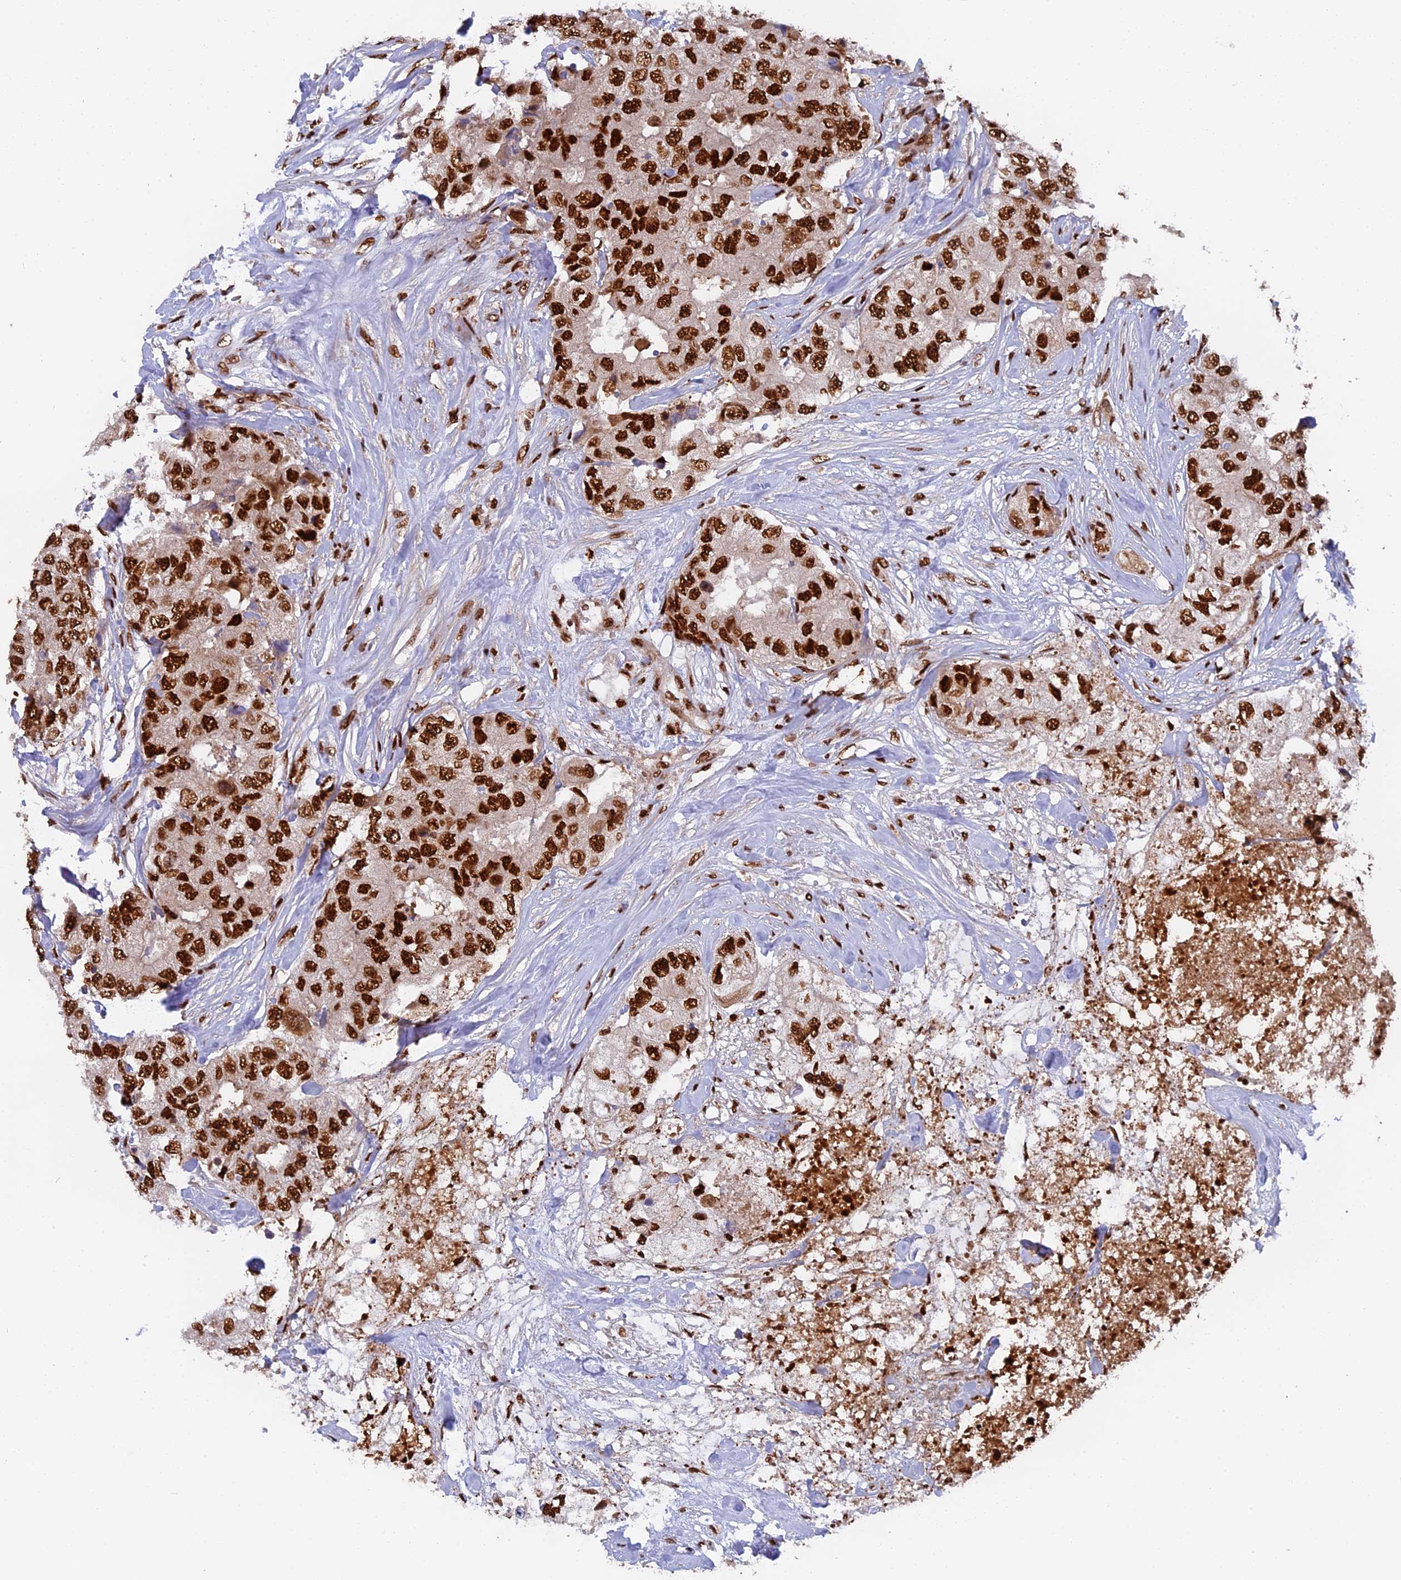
{"staining": {"intensity": "strong", "quantity": ">75%", "location": "nuclear"}, "tissue": "breast cancer", "cell_type": "Tumor cells", "image_type": "cancer", "snomed": [{"axis": "morphology", "description": "Duct carcinoma"}, {"axis": "topography", "description": "Breast"}], "caption": "High-power microscopy captured an immunohistochemistry photomicrograph of breast cancer (intraductal carcinoma), revealing strong nuclear staining in about >75% of tumor cells.", "gene": "RAMAC", "patient": {"sex": "female", "age": 62}}